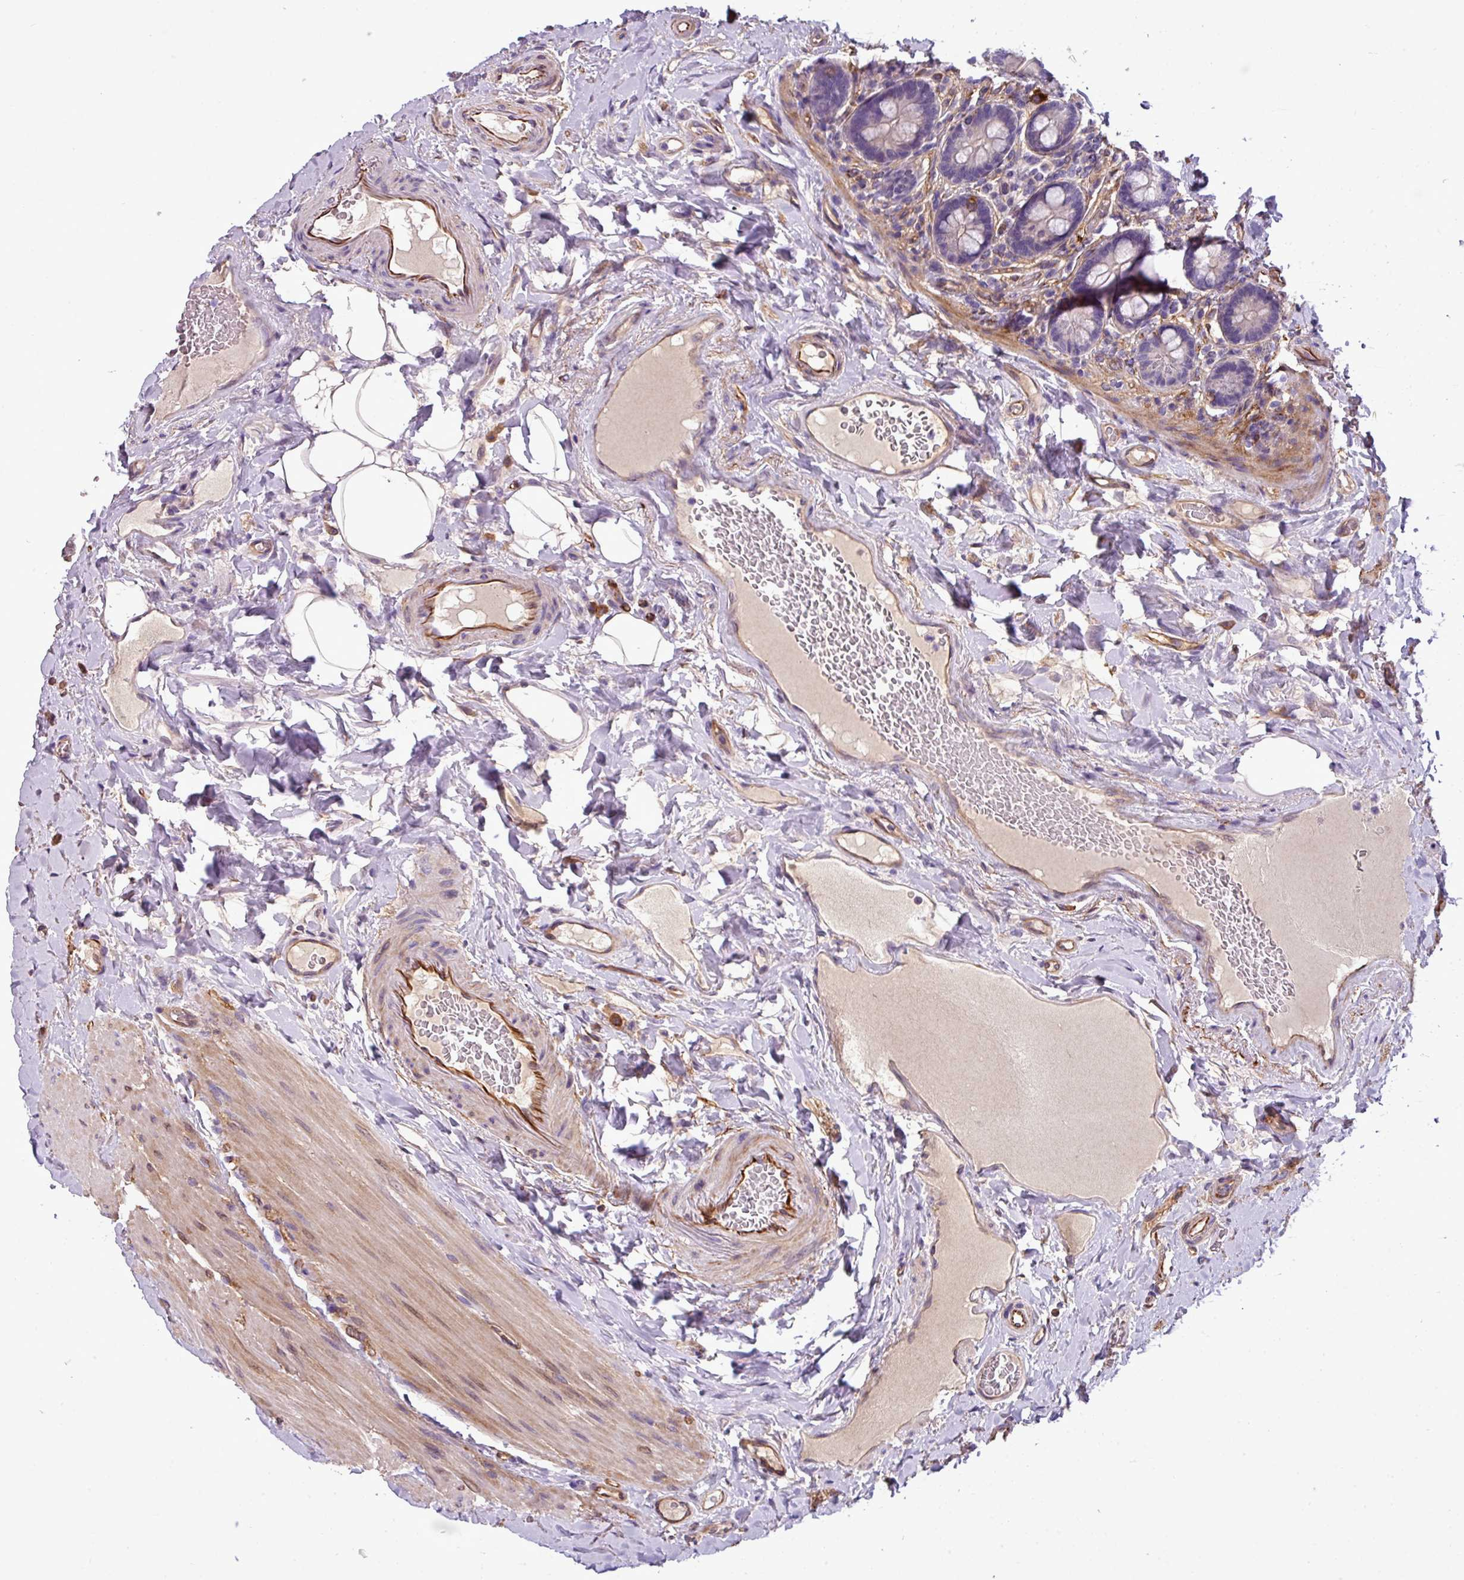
{"staining": {"intensity": "negative", "quantity": "none", "location": "none"}, "tissue": "small intestine", "cell_type": "Glandular cells", "image_type": "normal", "snomed": [{"axis": "morphology", "description": "Normal tissue, NOS"}, {"axis": "topography", "description": "Small intestine"}], "caption": "DAB (3,3'-diaminobenzidine) immunohistochemical staining of normal human small intestine demonstrates no significant positivity in glandular cells. (DAB immunohistochemistry, high magnification).", "gene": "PARD6A", "patient": {"sex": "female", "age": 64}}